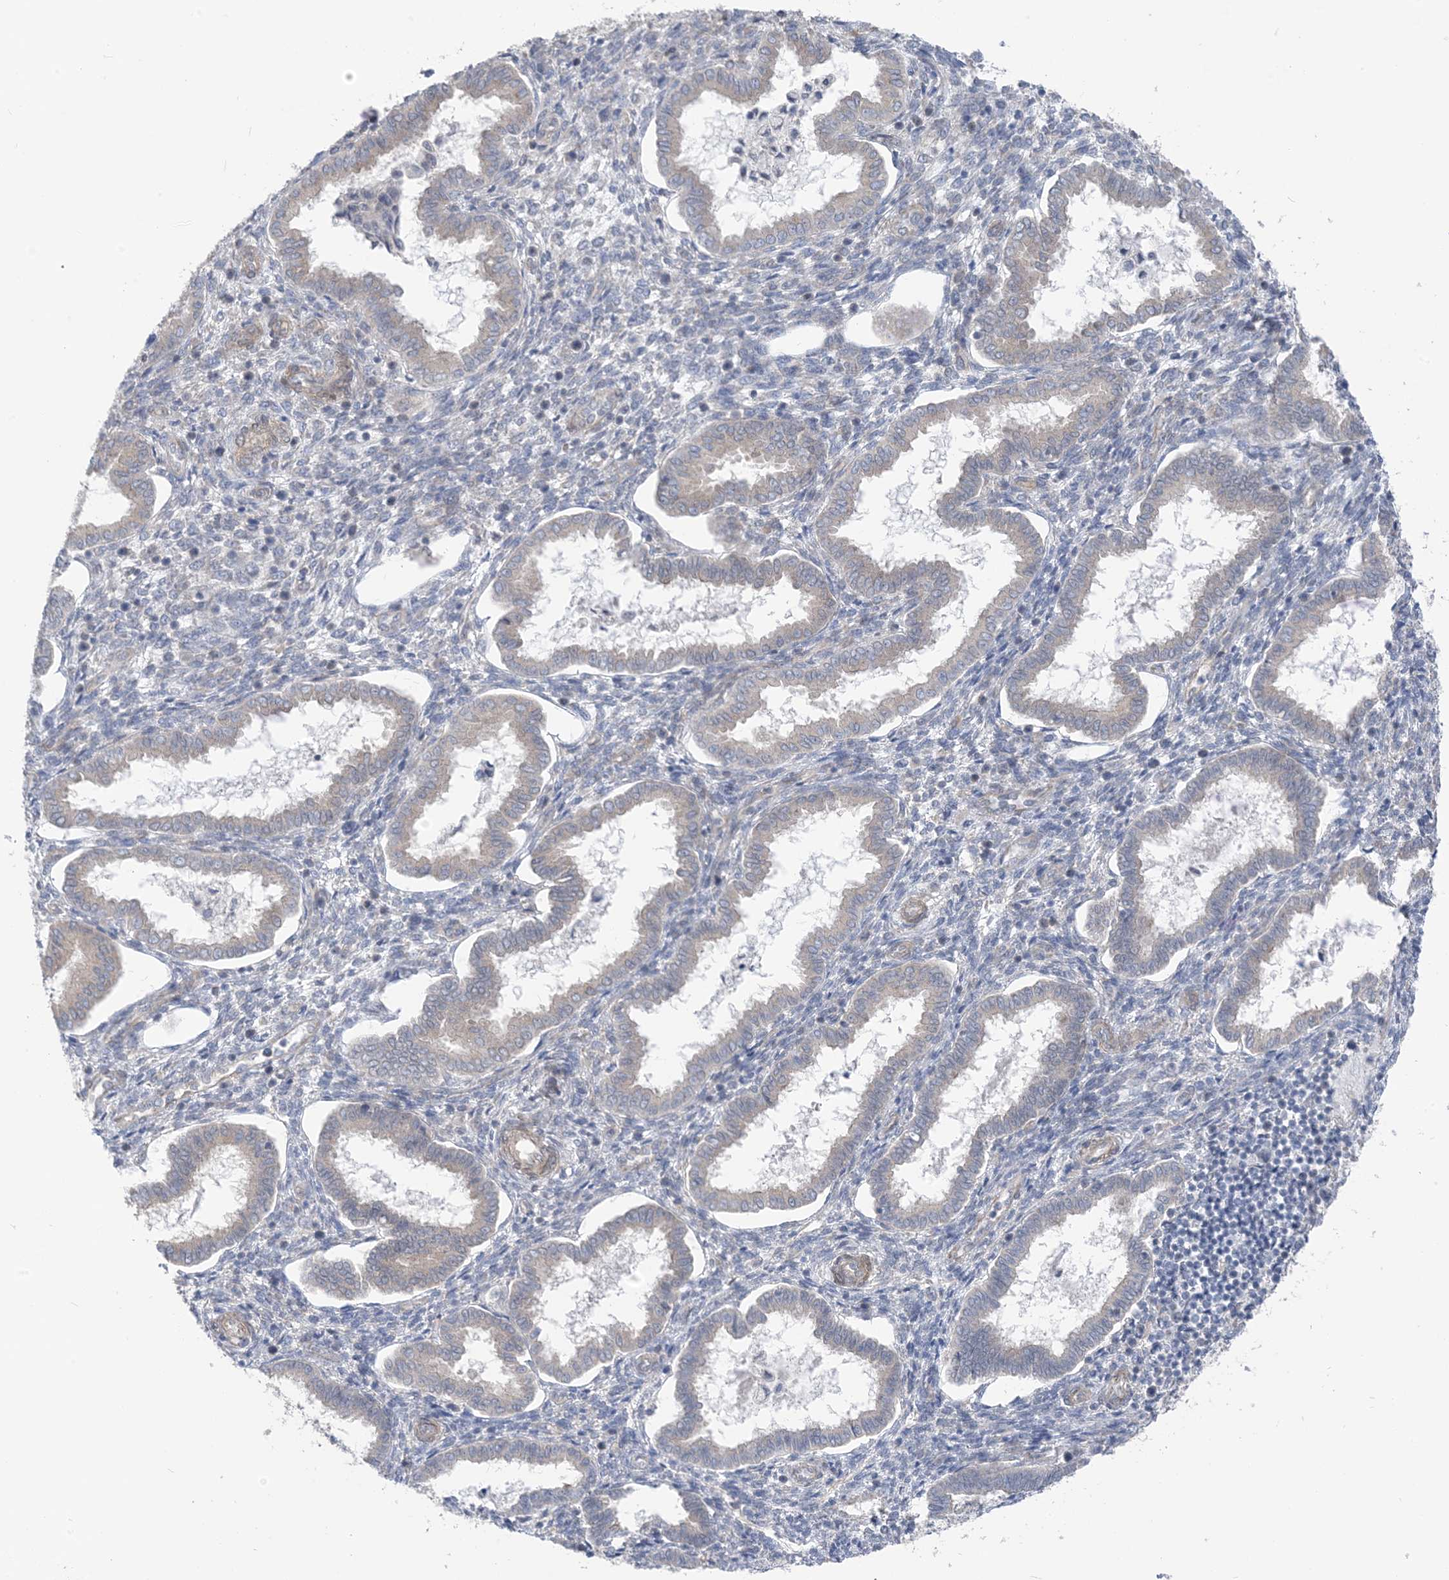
{"staining": {"intensity": "negative", "quantity": "none", "location": "none"}, "tissue": "endometrium", "cell_type": "Cells in endometrial stroma", "image_type": "normal", "snomed": [{"axis": "morphology", "description": "Normal tissue, NOS"}, {"axis": "topography", "description": "Endometrium"}], "caption": "Human endometrium stained for a protein using immunohistochemistry (IHC) displays no staining in cells in endometrial stroma.", "gene": "PLEKHA3", "patient": {"sex": "female", "age": 24}}